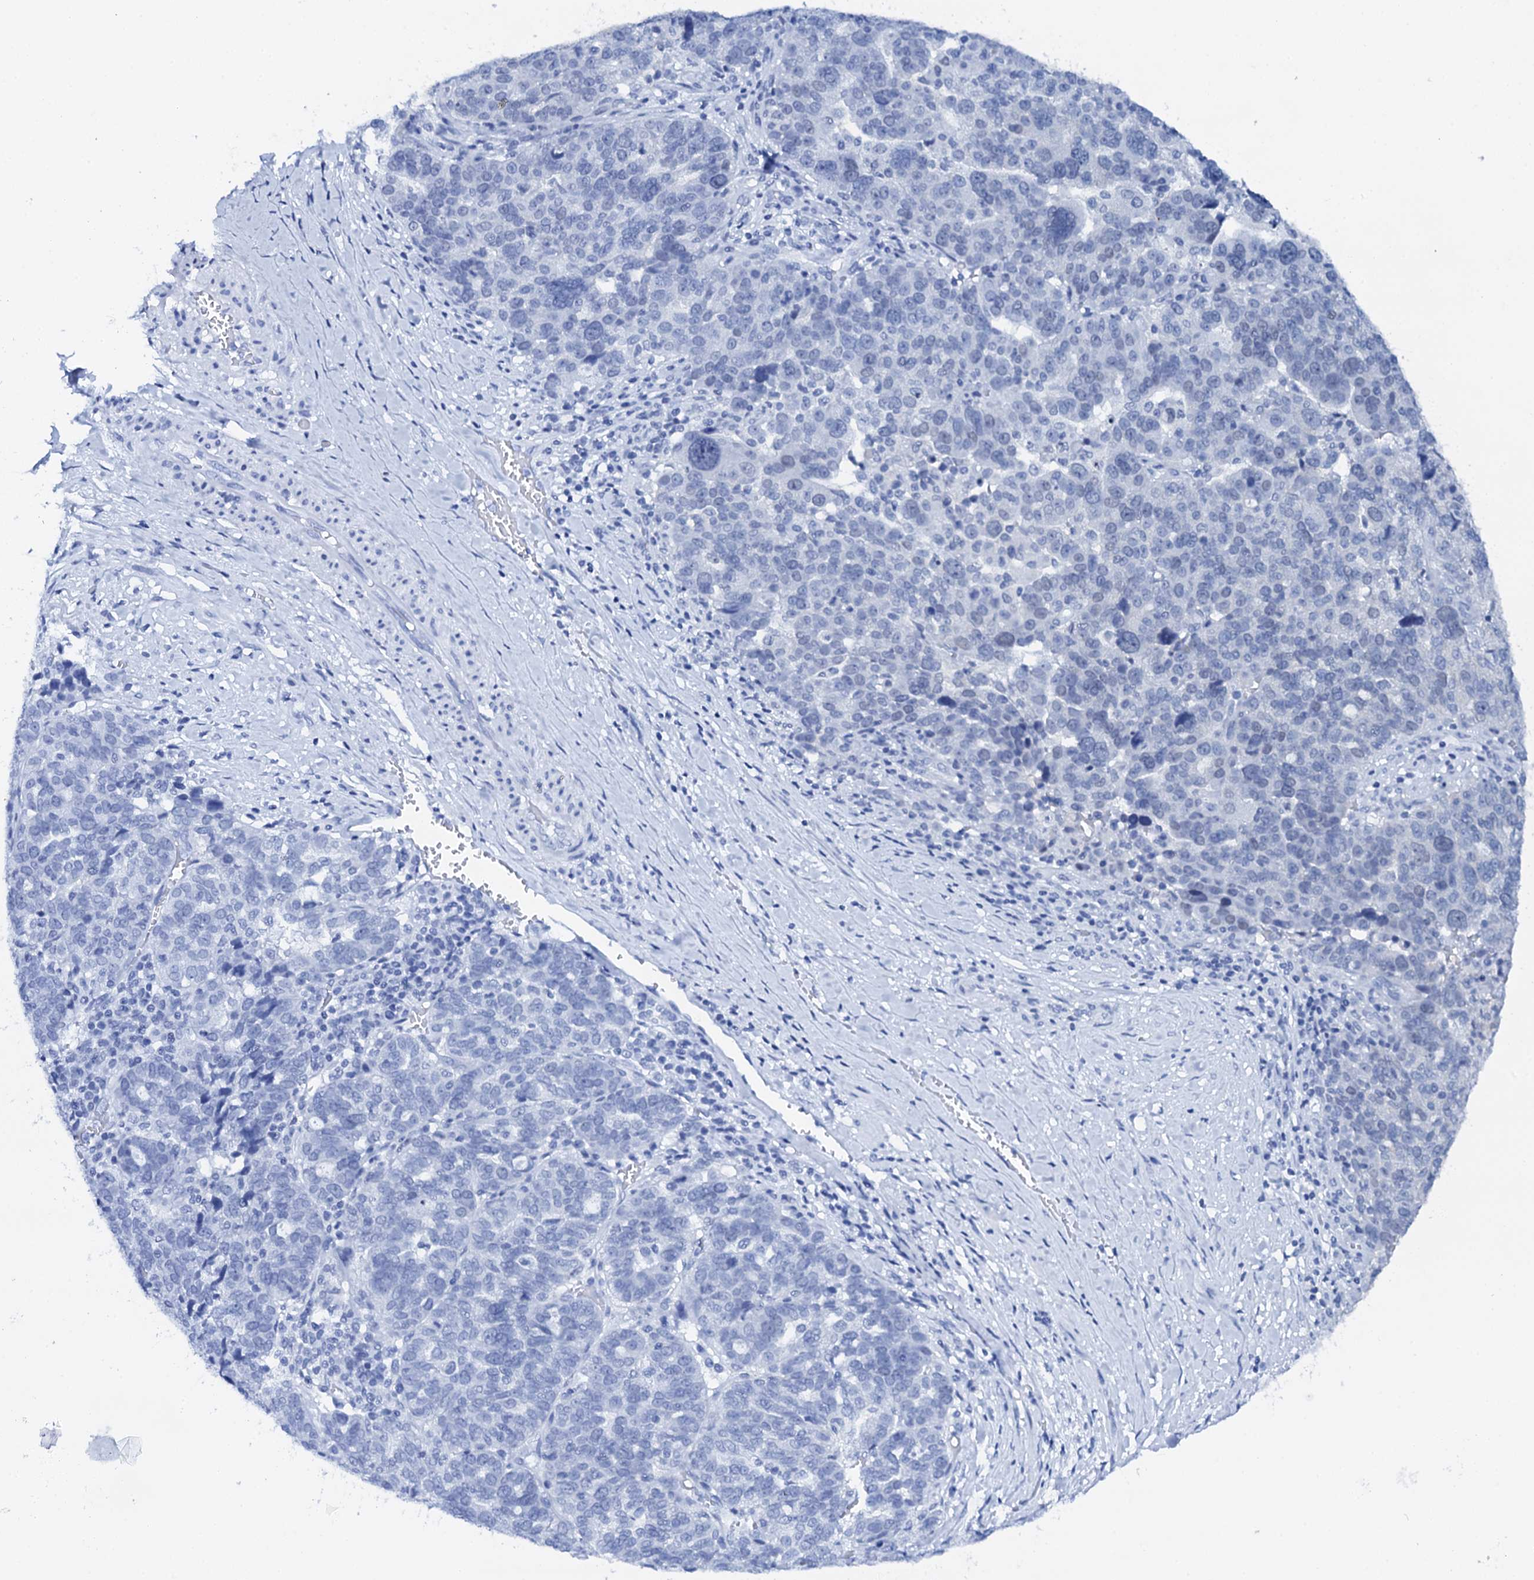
{"staining": {"intensity": "negative", "quantity": "none", "location": "none"}, "tissue": "ovarian cancer", "cell_type": "Tumor cells", "image_type": "cancer", "snomed": [{"axis": "morphology", "description": "Cystadenocarcinoma, serous, NOS"}, {"axis": "topography", "description": "Ovary"}], "caption": "Tumor cells are negative for brown protein staining in ovarian cancer. Brightfield microscopy of IHC stained with DAB (brown) and hematoxylin (blue), captured at high magnification.", "gene": "NUDT13", "patient": {"sex": "female", "age": 59}}